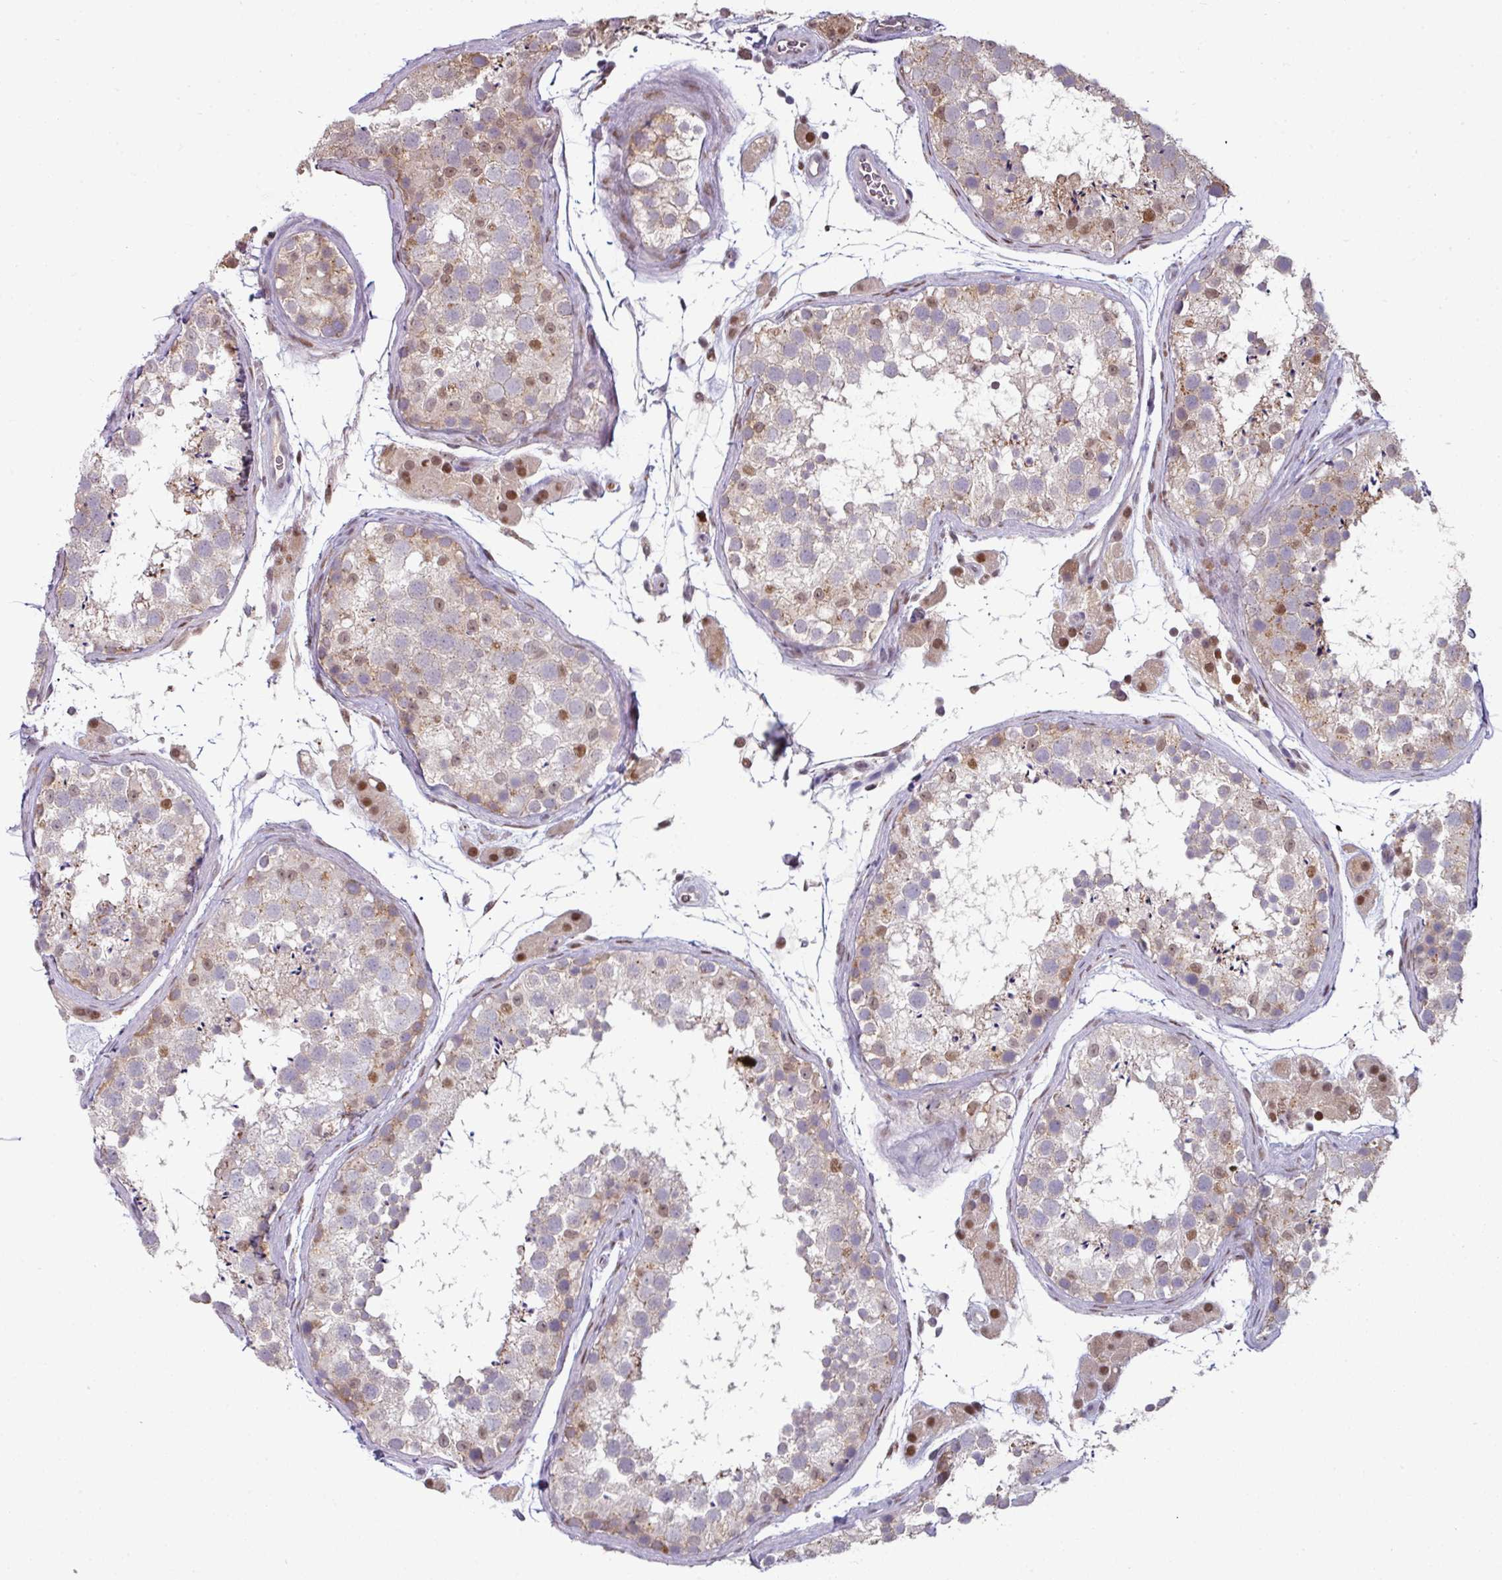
{"staining": {"intensity": "moderate", "quantity": "<25%", "location": "cytoplasmic/membranous,nuclear"}, "tissue": "testis", "cell_type": "Cells in seminiferous ducts", "image_type": "normal", "snomed": [{"axis": "morphology", "description": "Normal tissue, NOS"}, {"axis": "topography", "description": "Testis"}], "caption": "Unremarkable testis was stained to show a protein in brown. There is low levels of moderate cytoplasmic/membranous,nuclear expression in approximately <25% of cells in seminiferous ducts. (IHC, brightfield microscopy, high magnification).", "gene": "SWSAP1", "patient": {"sex": "male", "age": 41}}